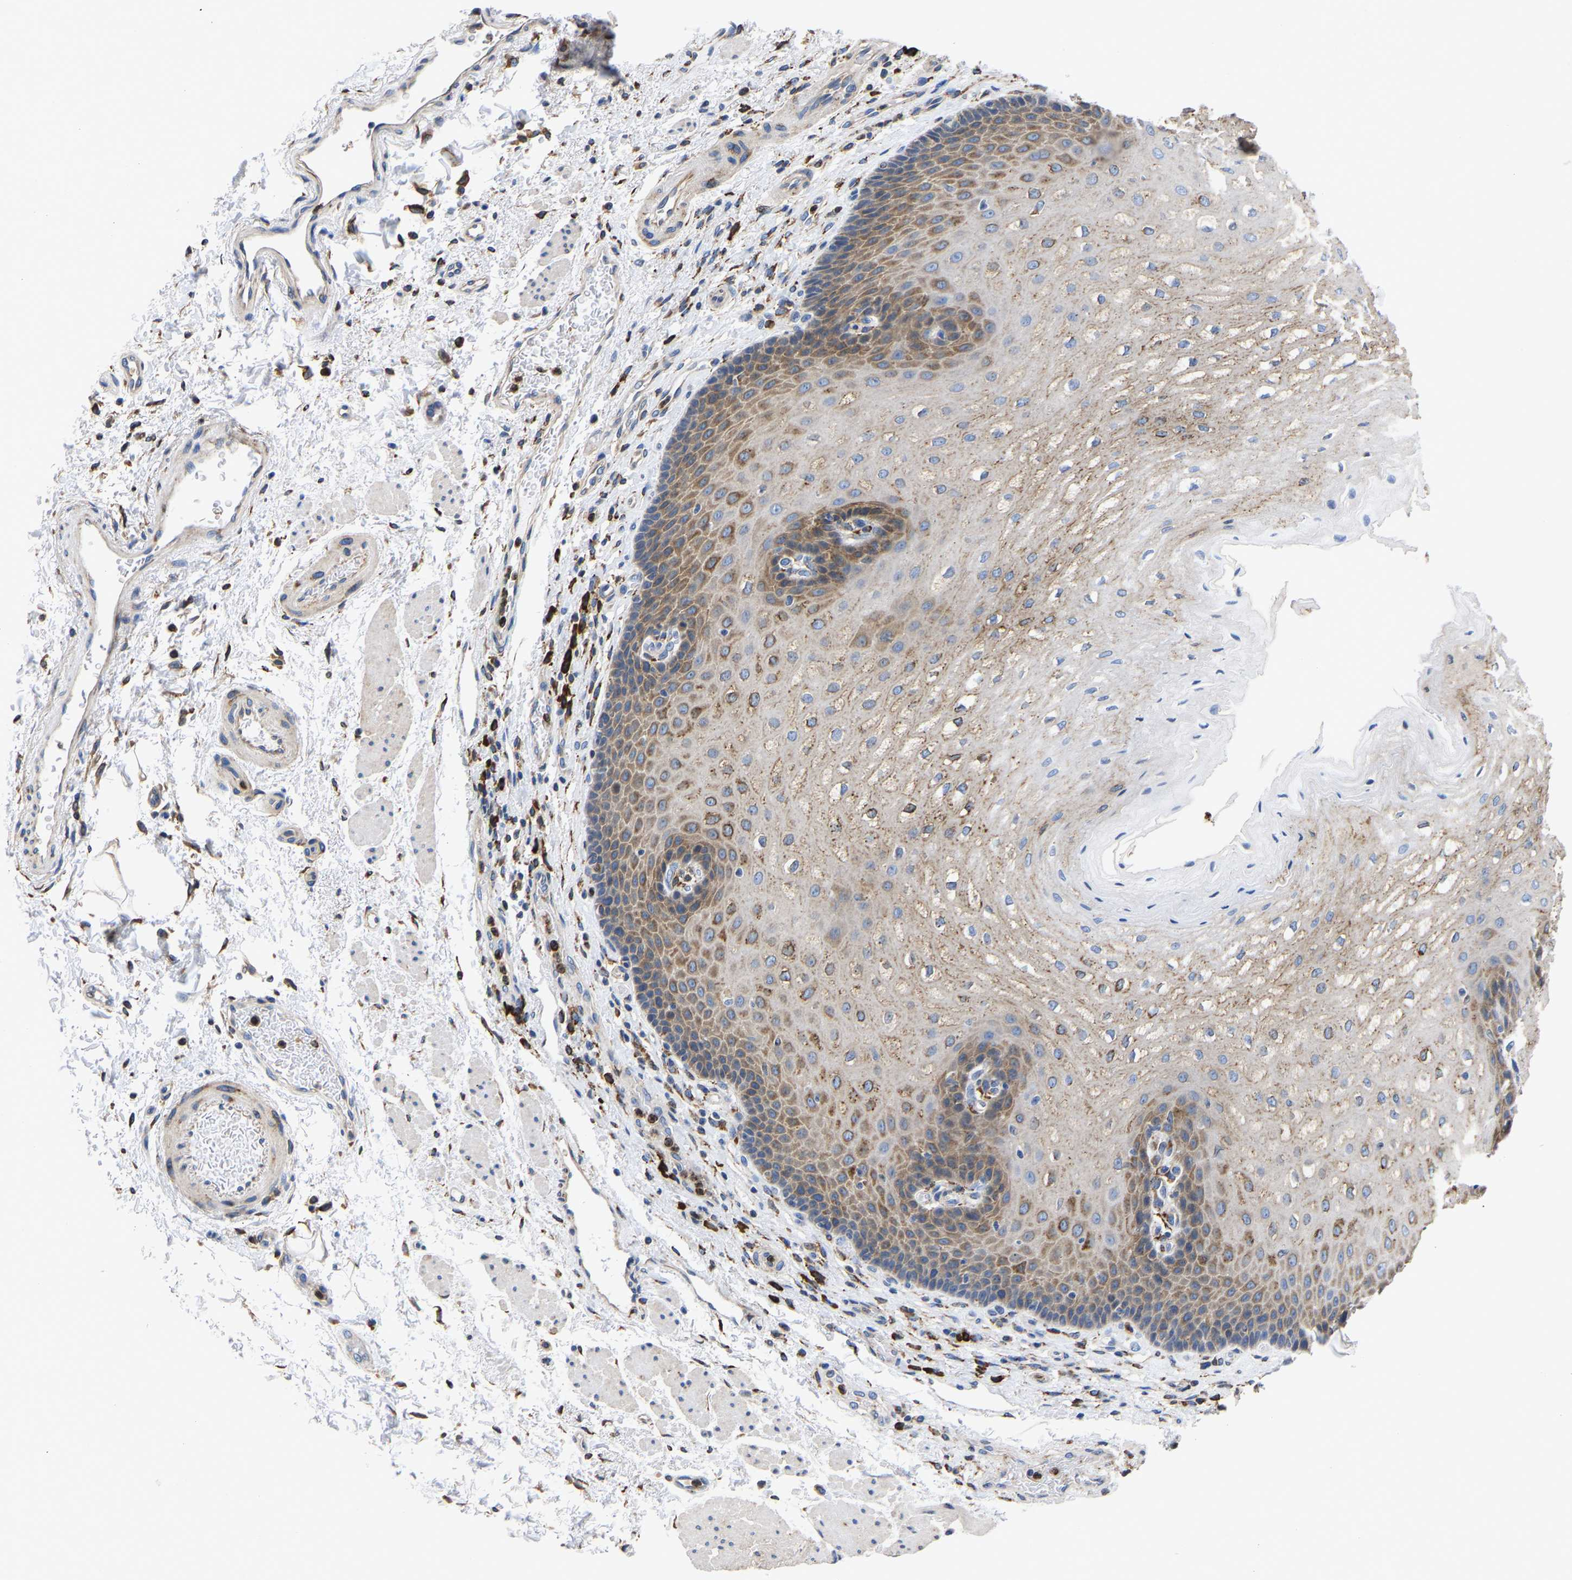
{"staining": {"intensity": "moderate", "quantity": ">75%", "location": "cytoplasmic/membranous"}, "tissue": "esophagus", "cell_type": "Squamous epithelial cells", "image_type": "normal", "snomed": [{"axis": "morphology", "description": "Normal tissue, NOS"}, {"axis": "topography", "description": "Esophagus"}], "caption": "Immunohistochemistry of unremarkable esophagus shows medium levels of moderate cytoplasmic/membranous staining in about >75% of squamous epithelial cells. (brown staining indicates protein expression, while blue staining denotes nuclei).", "gene": "P4HB", "patient": {"sex": "male", "age": 54}}